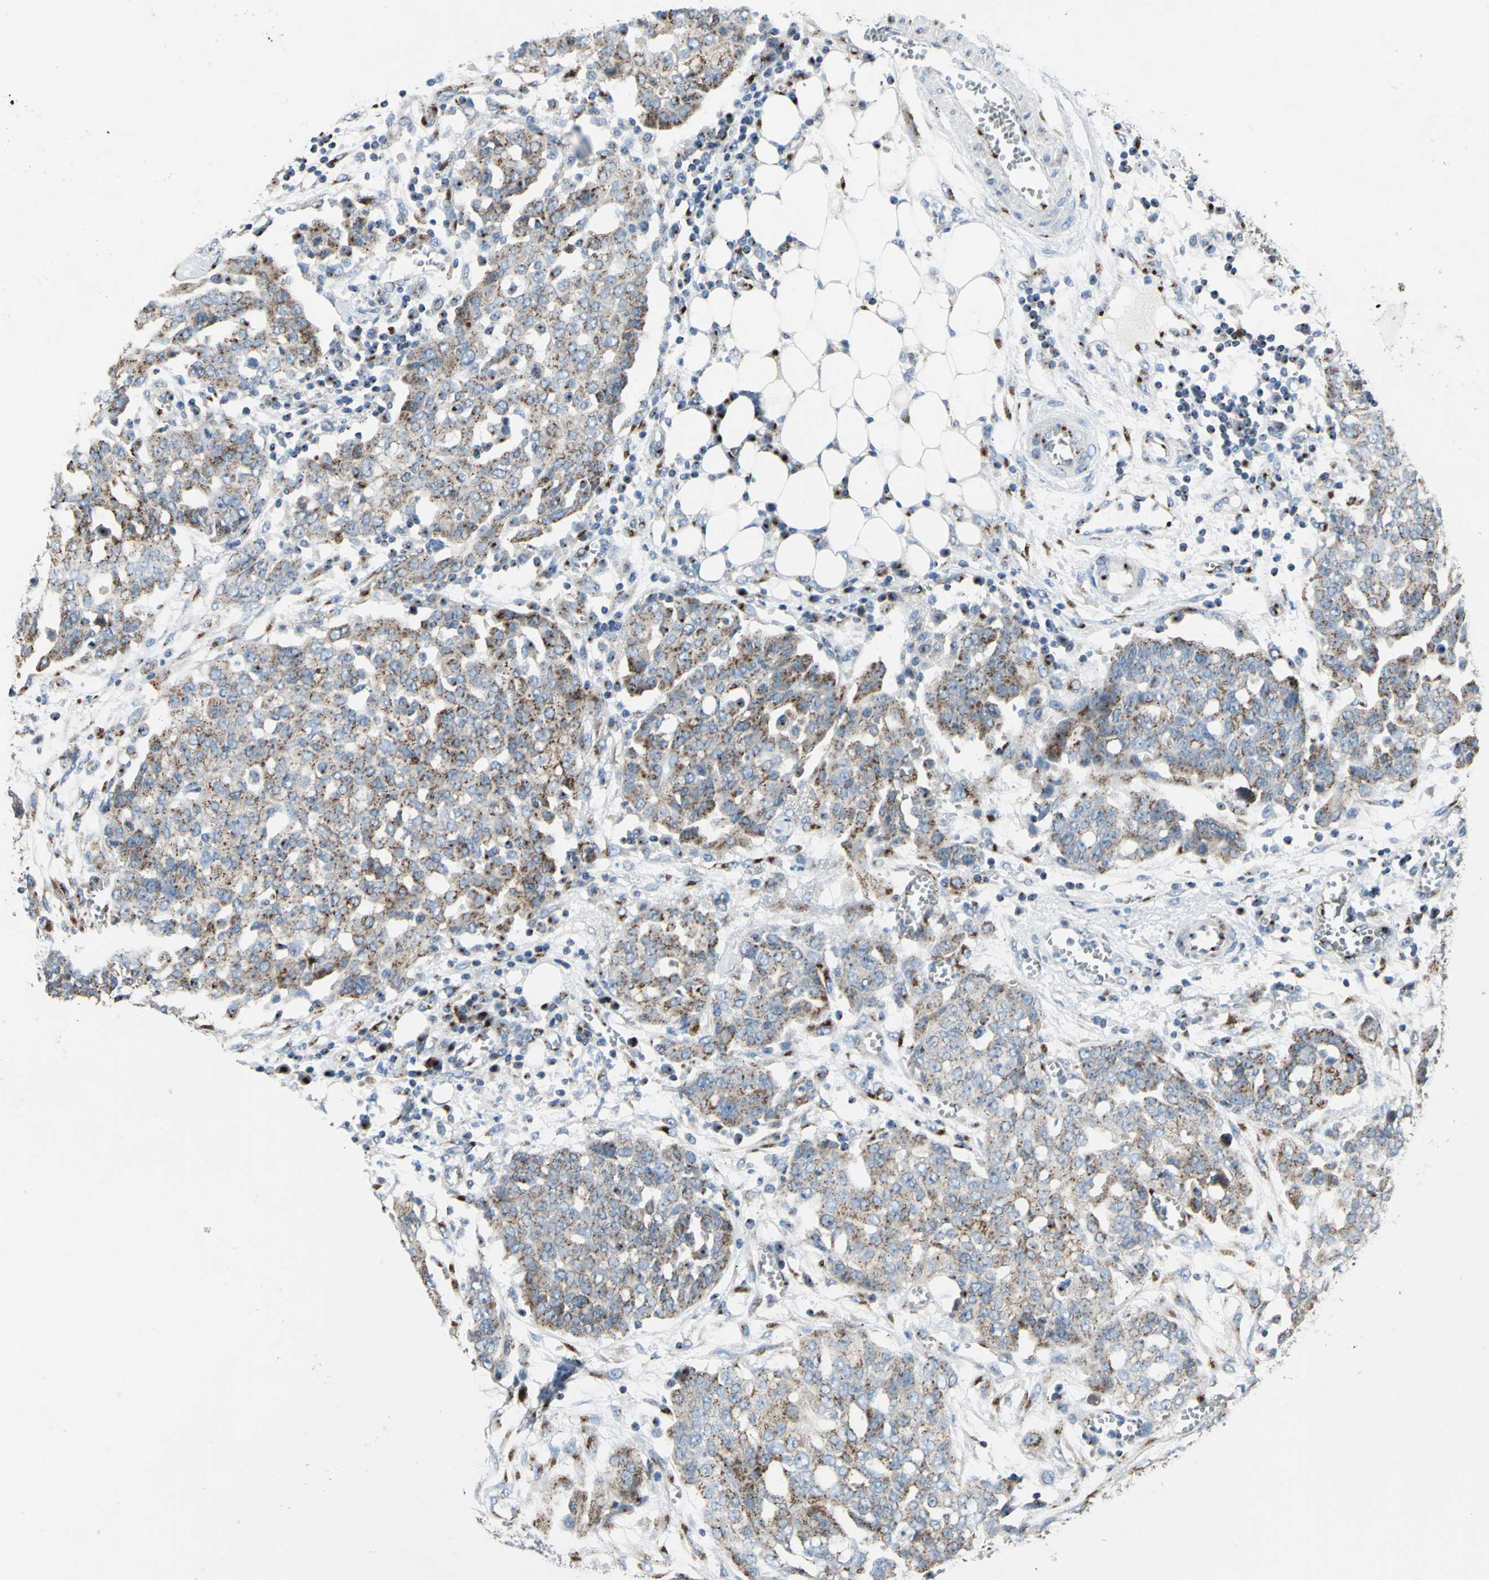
{"staining": {"intensity": "moderate", "quantity": ">75%", "location": "cytoplasmic/membranous"}, "tissue": "ovarian cancer", "cell_type": "Tumor cells", "image_type": "cancer", "snomed": [{"axis": "morphology", "description": "Cystadenocarcinoma, serous, NOS"}, {"axis": "topography", "description": "Soft tissue"}, {"axis": "topography", "description": "Ovary"}], "caption": "The histopathology image reveals staining of serous cystadenocarcinoma (ovarian), revealing moderate cytoplasmic/membranous protein staining (brown color) within tumor cells.", "gene": "GPR3", "patient": {"sex": "female", "age": 57}}